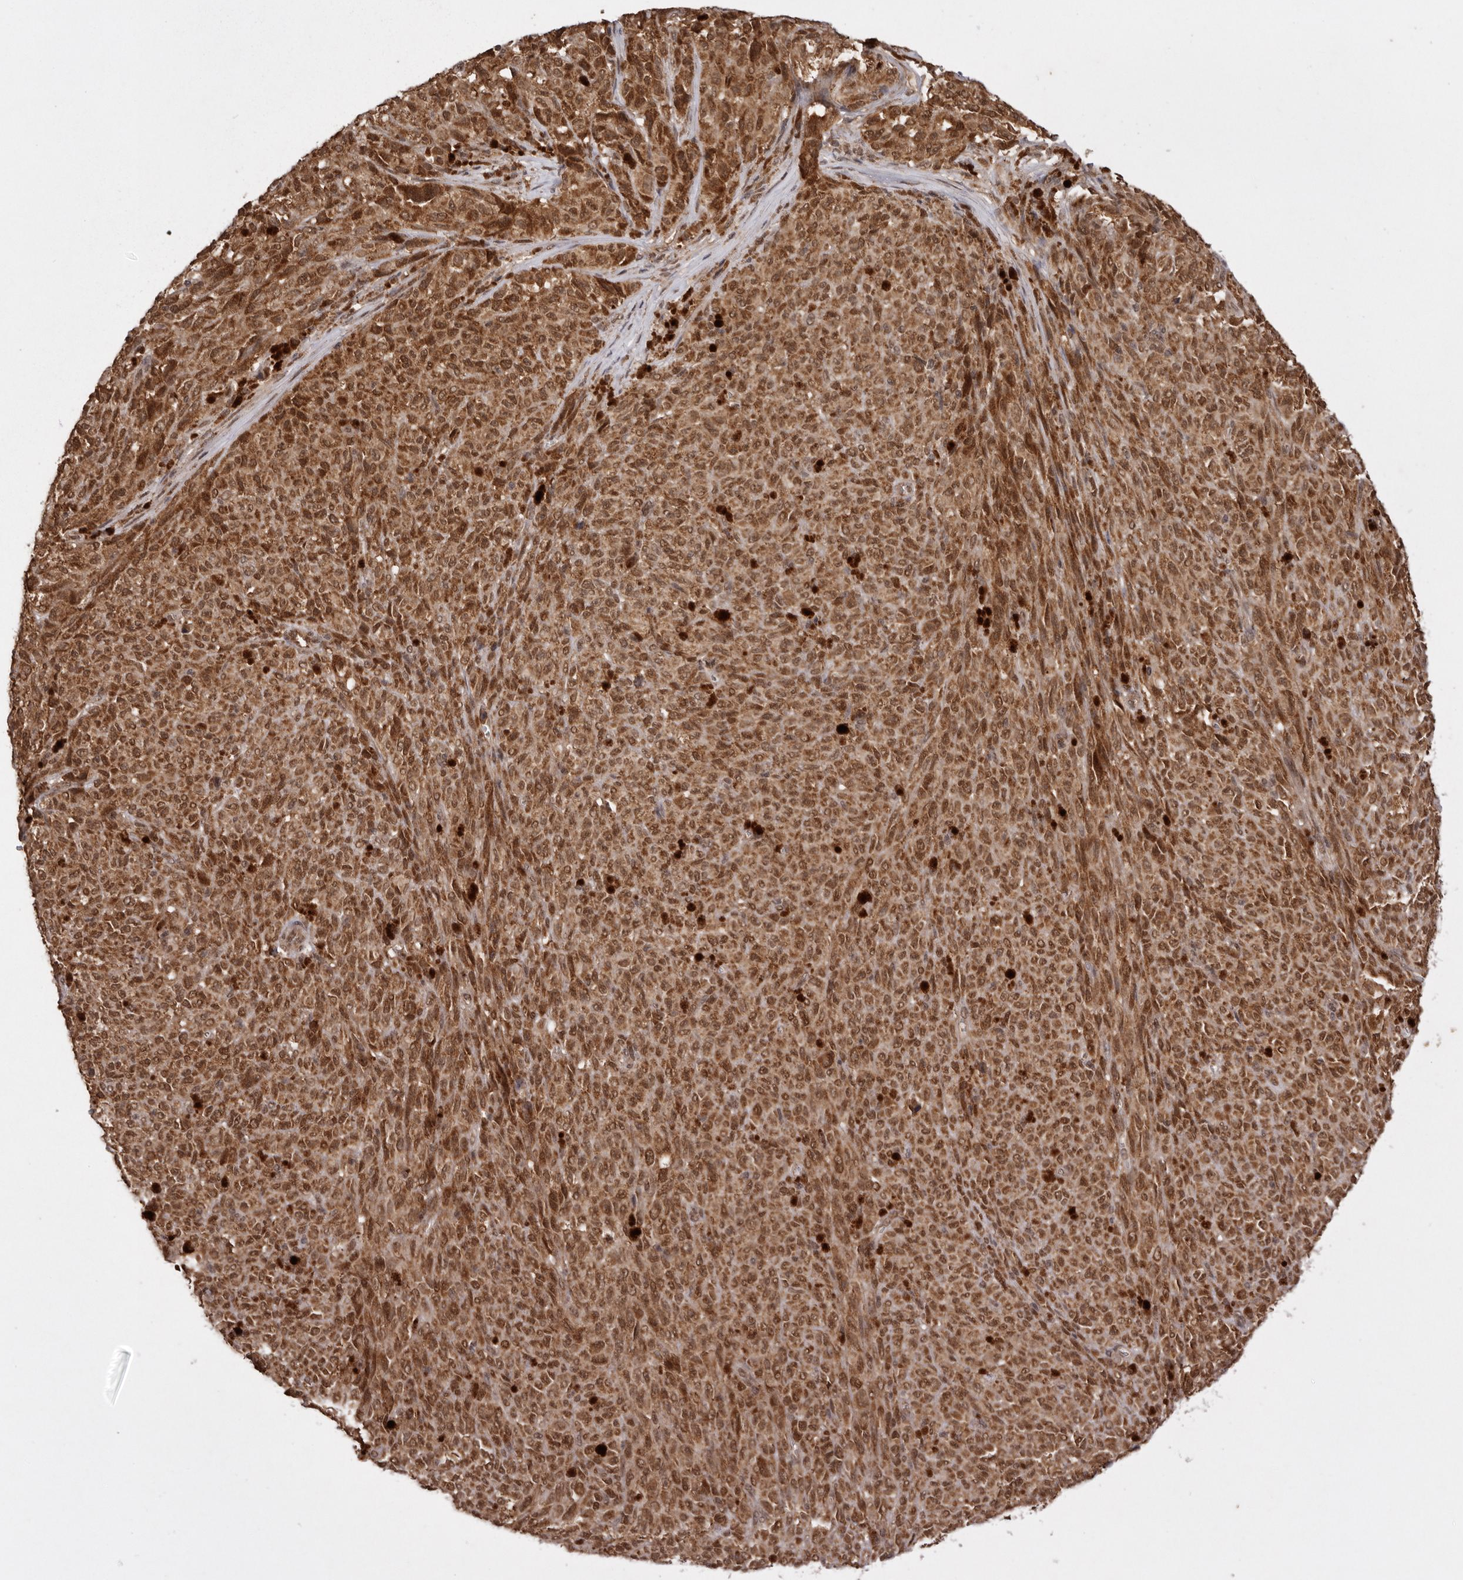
{"staining": {"intensity": "moderate", "quantity": ">75%", "location": "cytoplasmic/membranous,nuclear"}, "tissue": "melanoma", "cell_type": "Tumor cells", "image_type": "cancer", "snomed": [{"axis": "morphology", "description": "Malignant melanoma, NOS"}, {"axis": "topography", "description": "Skin"}], "caption": "About >75% of tumor cells in malignant melanoma display moderate cytoplasmic/membranous and nuclear protein positivity as visualized by brown immunohistochemical staining.", "gene": "TARS2", "patient": {"sex": "female", "age": 82}}